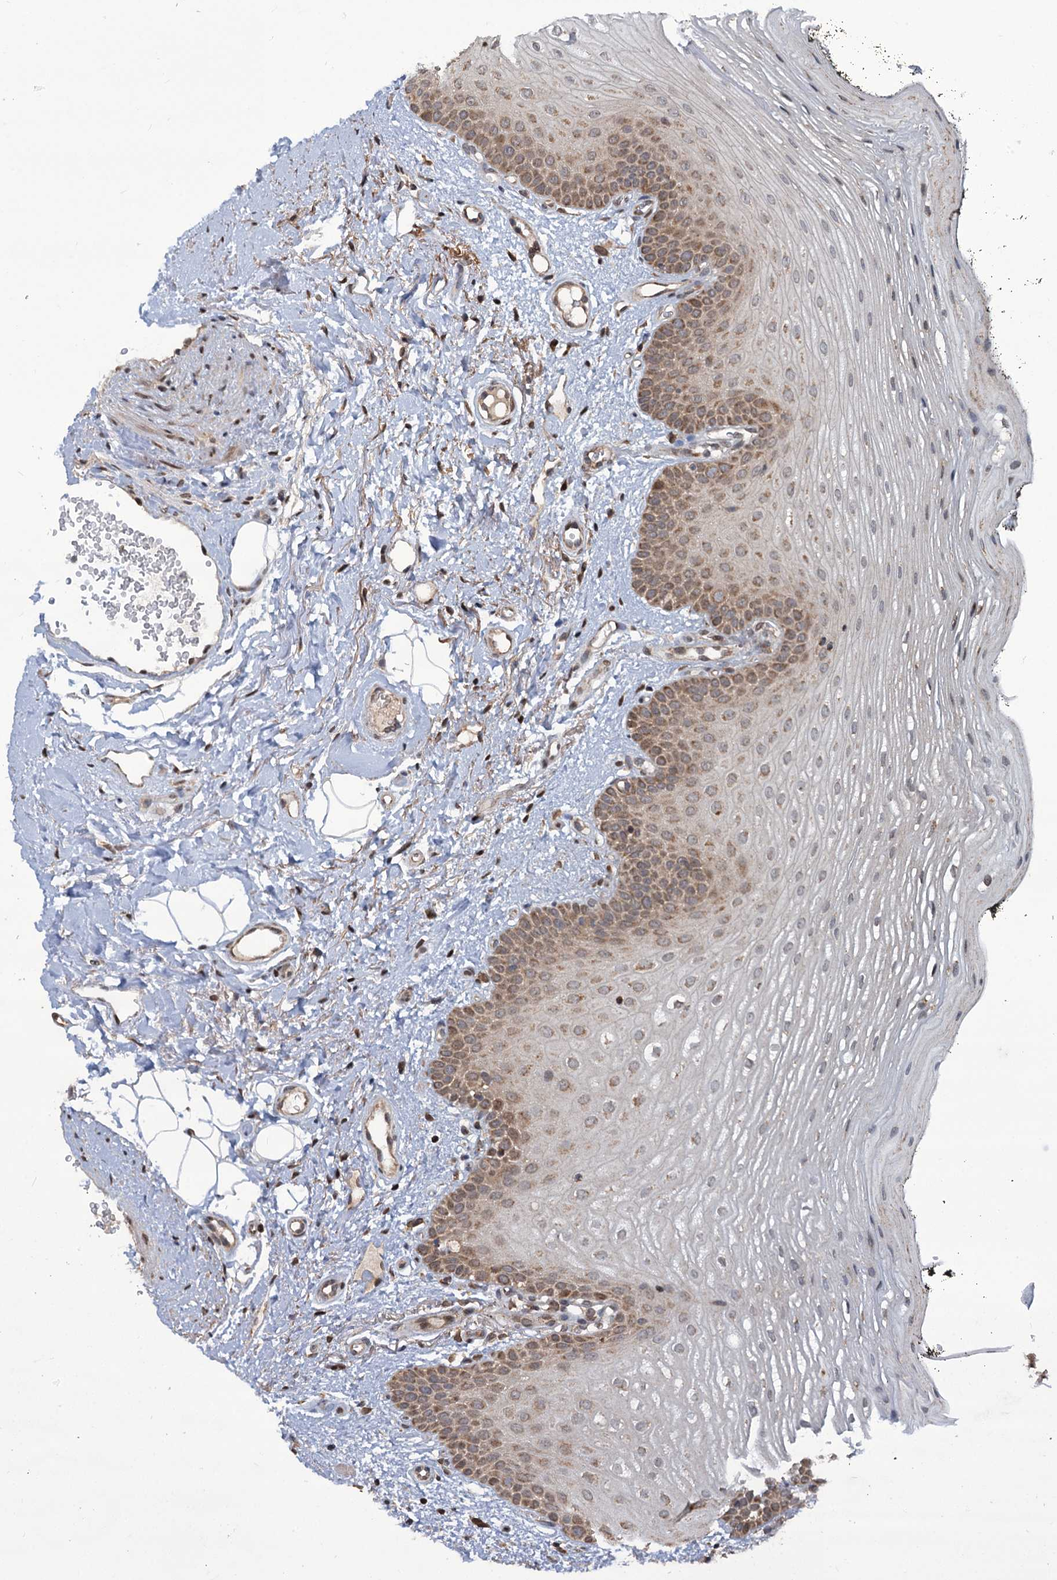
{"staining": {"intensity": "moderate", "quantity": "25%-75%", "location": "cytoplasmic/membranous,nuclear"}, "tissue": "oral mucosa", "cell_type": "Squamous epithelial cells", "image_type": "normal", "snomed": [{"axis": "morphology", "description": "No evidence of malignacy"}, {"axis": "topography", "description": "Oral tissue"}, {"axis": "topography", "description": "Head-Neck"}], "caption": "Oral mucosa stained for a protein (brown) demonstrates moderate cytoplasmic/membranous,nuclear positive staining in approximately 25%-75% of squamous epithelial cells.", "gene": "PHC3", "patient": {"sex": "male", "age": 68}}